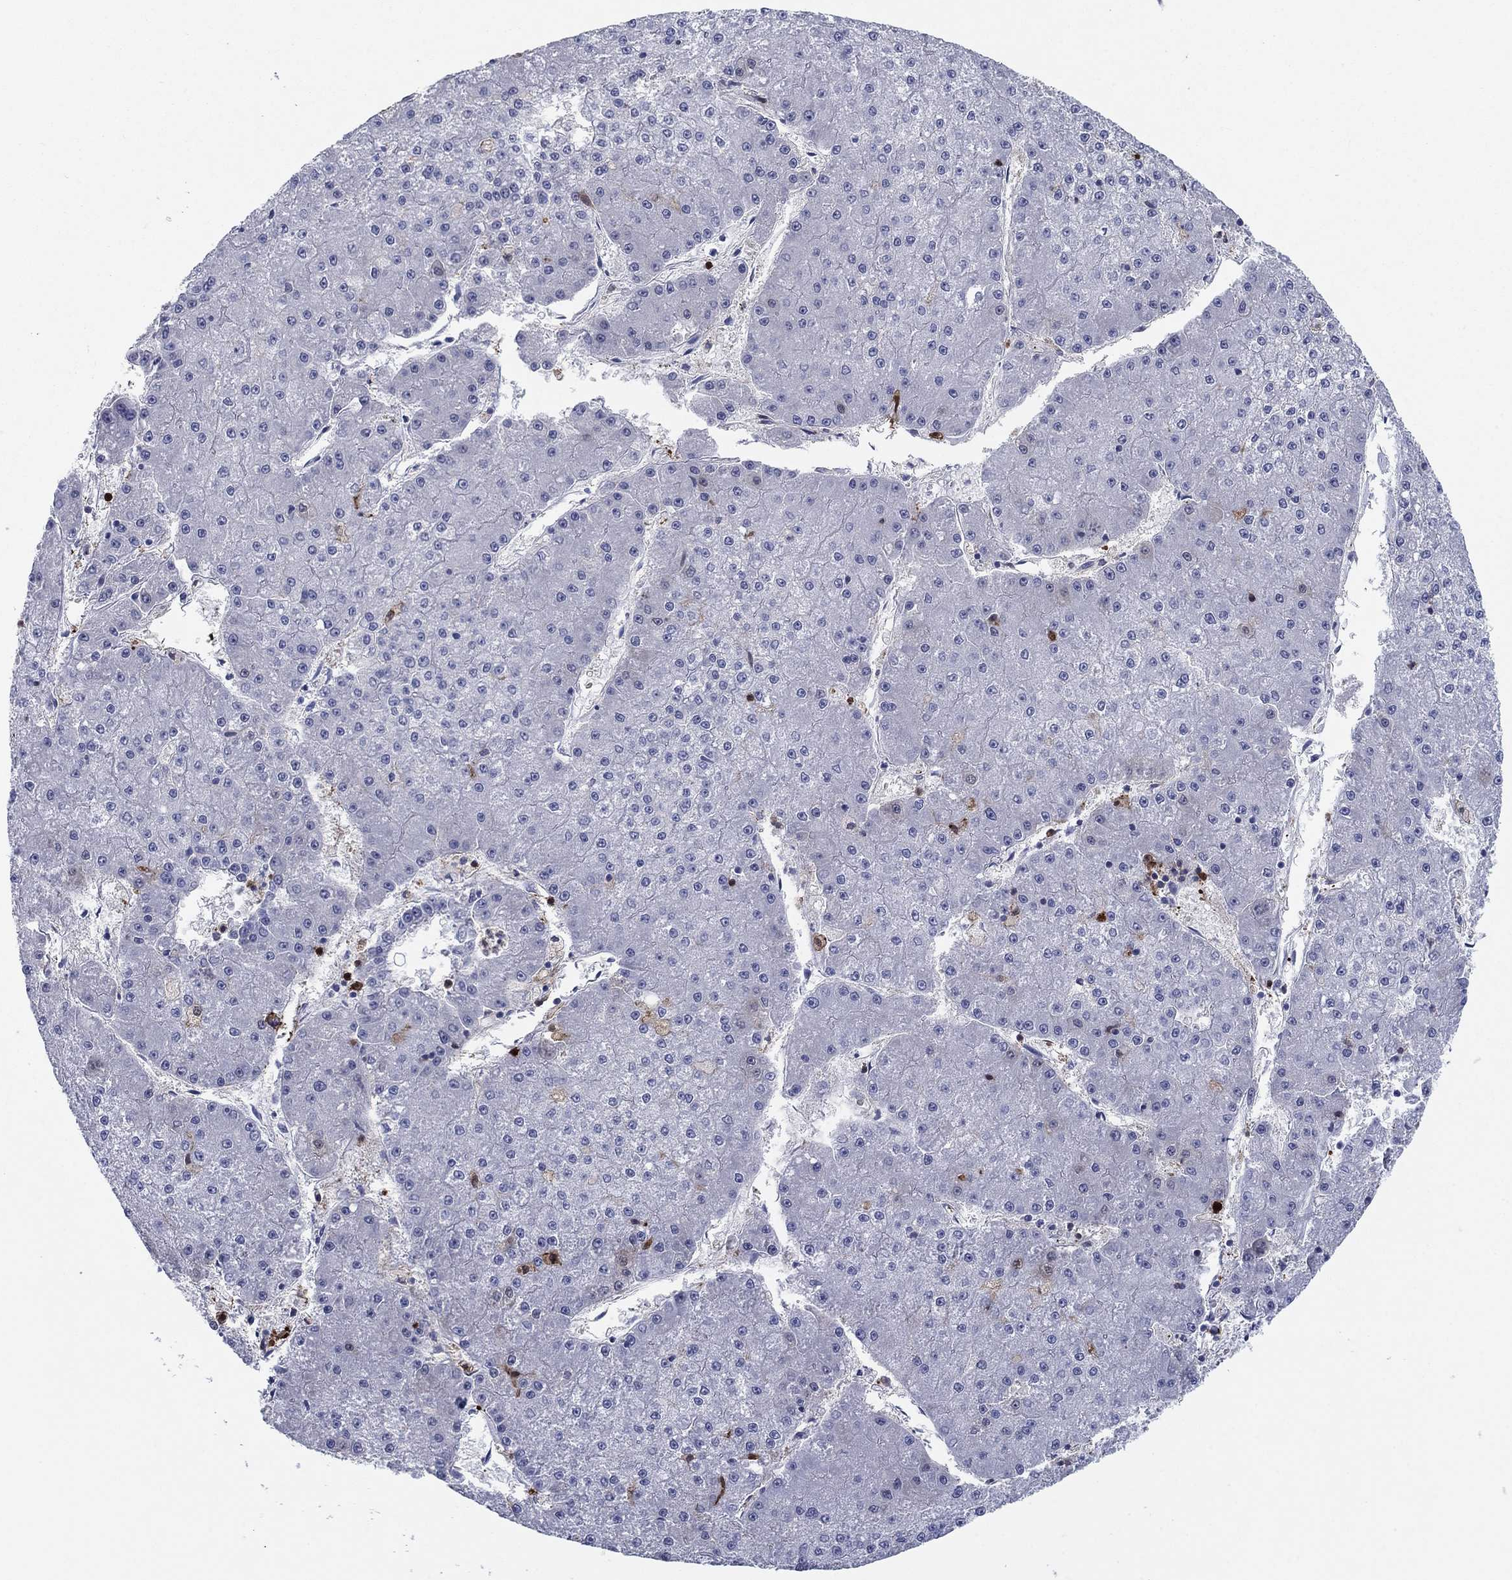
{"staining": {"intensity": "negative", "quantity": "none", "location": "none"}, "tissue": "liver cancer", "cell_type": "Tumor cells", "image_type": "cancer", "snomed": [{"axis": "morphology", "description": "Carcinoma, Hepatocellular, NOS"}, {"axis": "topography", "description": "Liver"}], "caption": "An IHC histopathology image of liver cancer is shown. There is no staining in tumor cells of liver cancer.", "gene": "STMN1", "patient": {"sex": "male", "age": 73}}